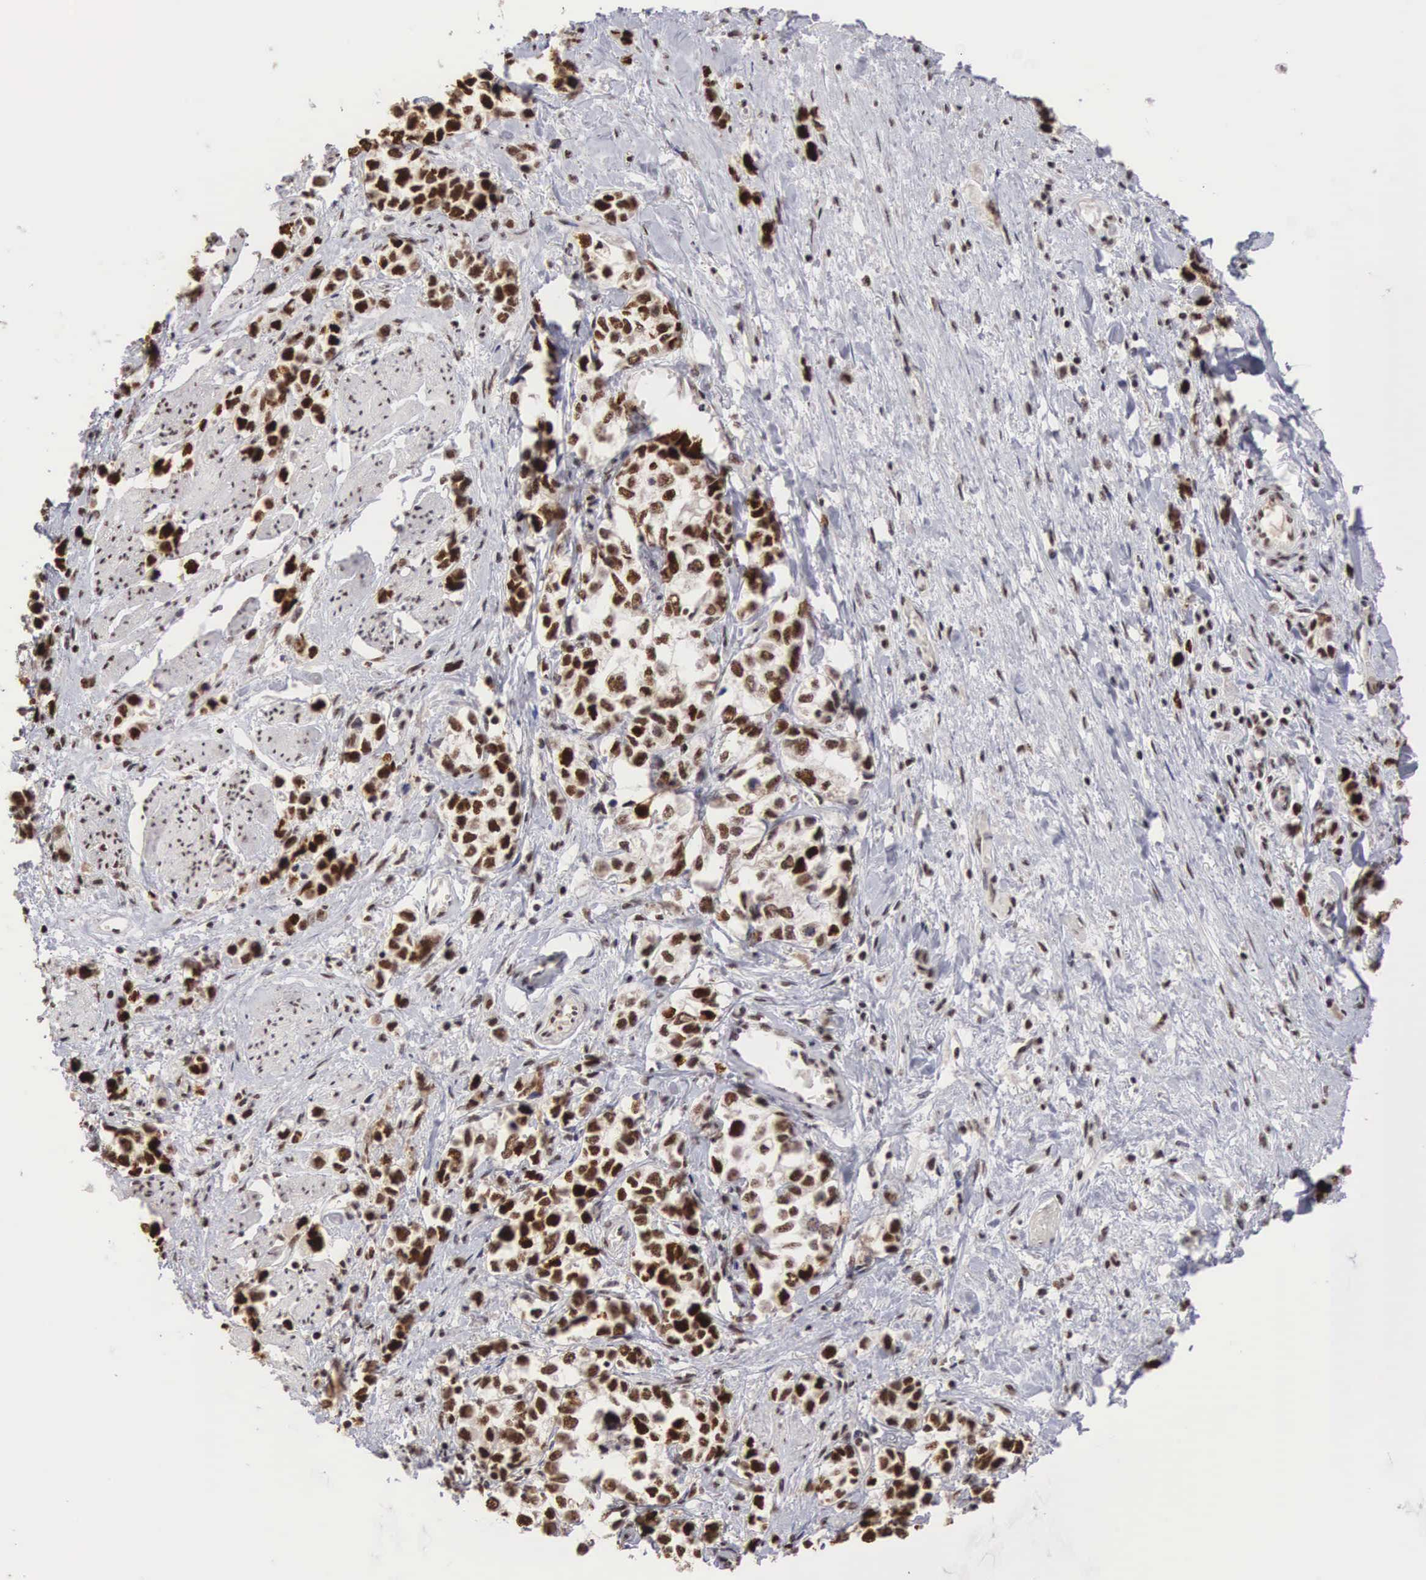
{"staining": {"intensity": "strong", "quantity": ">75%", "location": "nuclear"}, "tissue": "stomach cancer", "cell_type": "Tumor cells", "image_type": "cancer", "snomed": [{"axis": "morphology", "description": "Adenocarcinoma, NOS"}, {"axis": "topography", "description": "Stomach, upper"}], "caption": "Protein staining shows strong nuclear positivity in approximately >75% of tumor cells in adenocarcinoma (stomach).", "gene": "HTATSF1", "patient": {"sex": "male", "age": 76}}